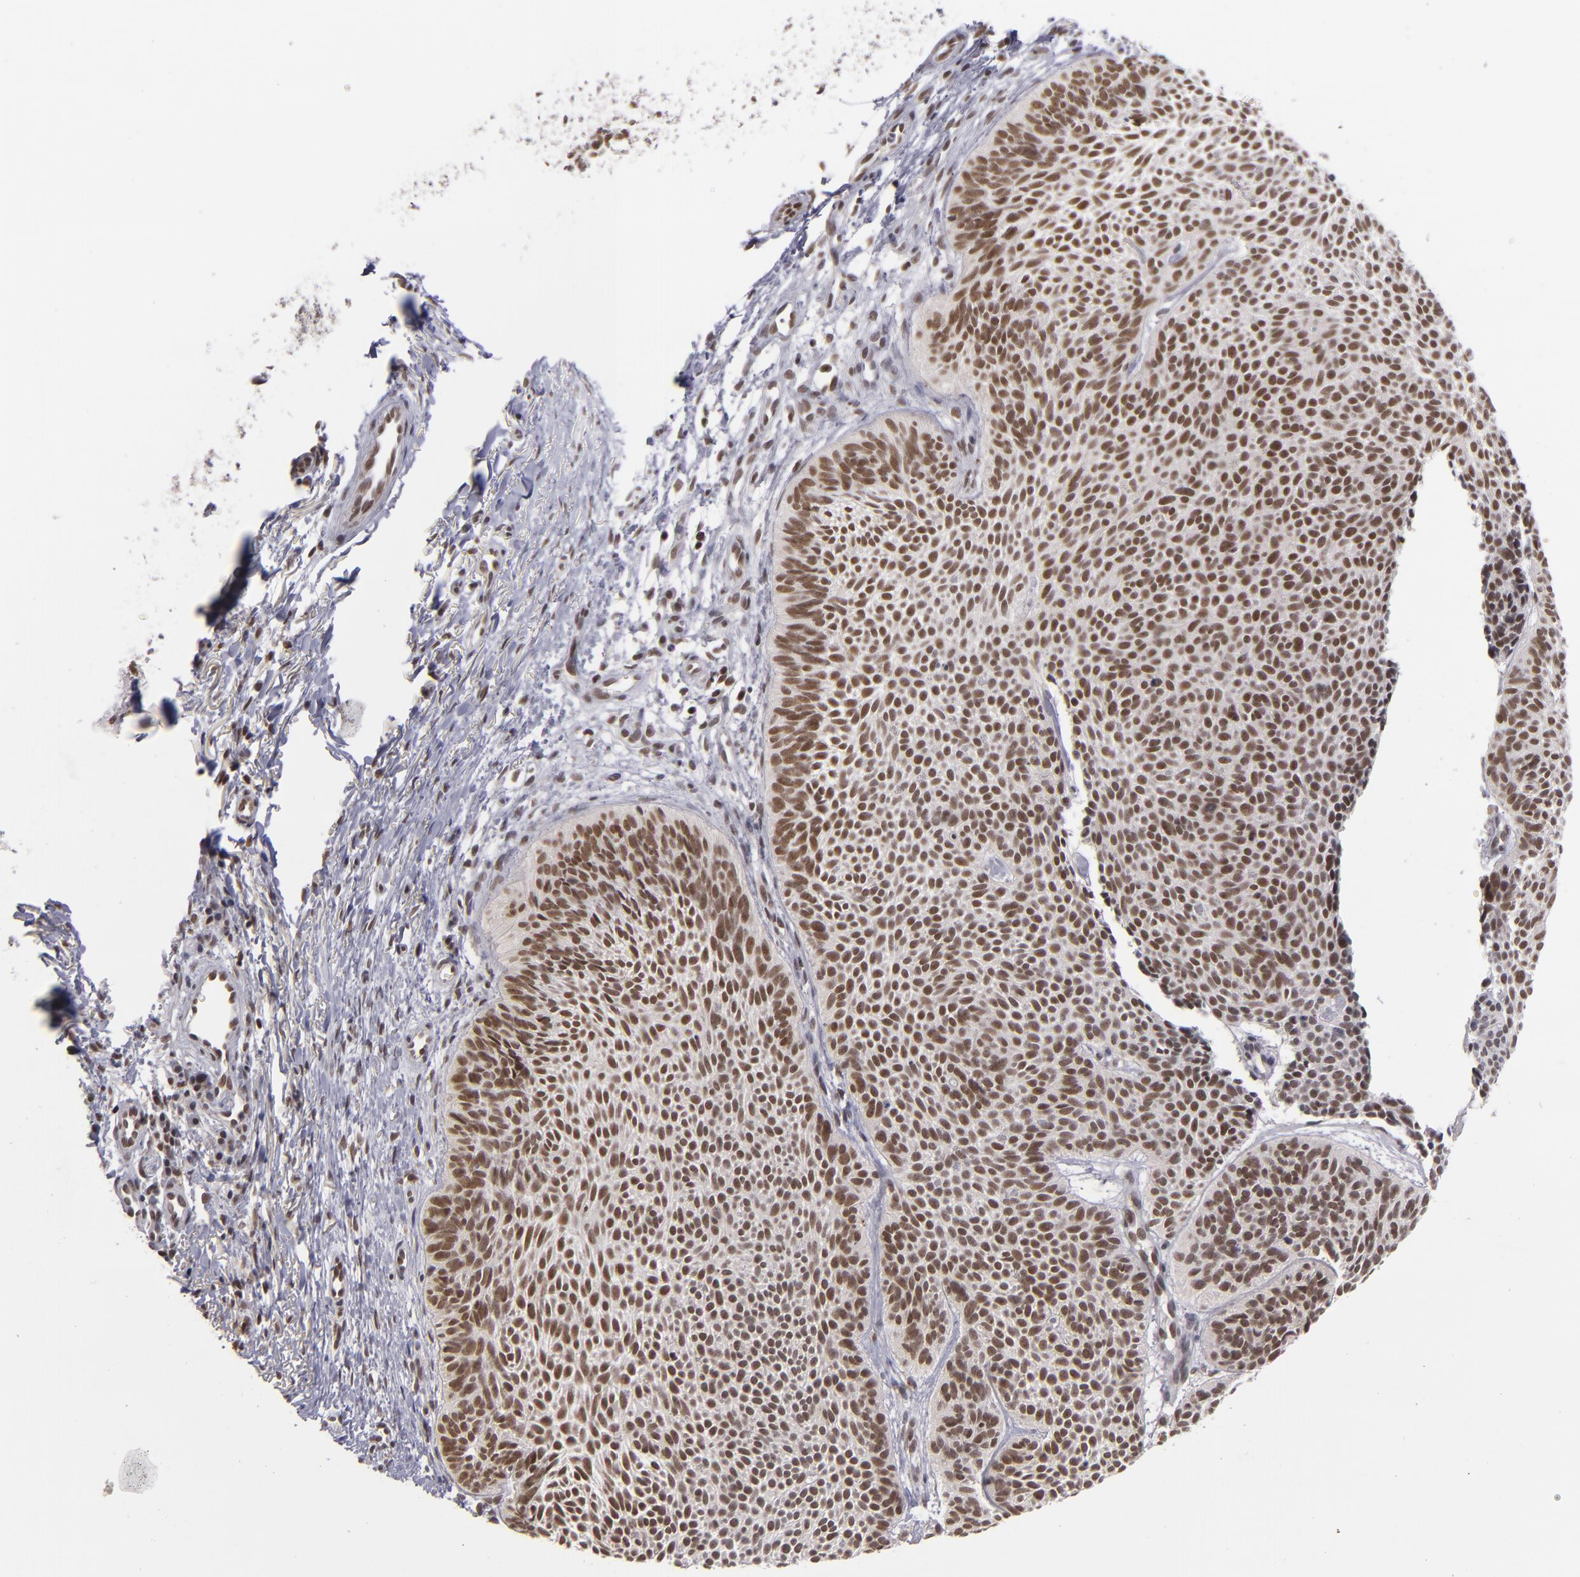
{"staining": {"intensity": "moderate", "quantity": ">75%", "location": "nuclear"}, "tissue": "skin cancer", "cell_type": "Tumor cells", "image_type": "cancer", "snomed": [{"axis": "morphology", "description": "Basal cell carcinoma"}, {"axis": "topography", "description": "Skin"}], "caption": "Tumor cells reveal medium levels of moderate nuclear expression in about >75% of cells in human basal cell carcinoma (skin).", "gene": "MLLT3", "patient": {"sex": "male", "age": 84}}